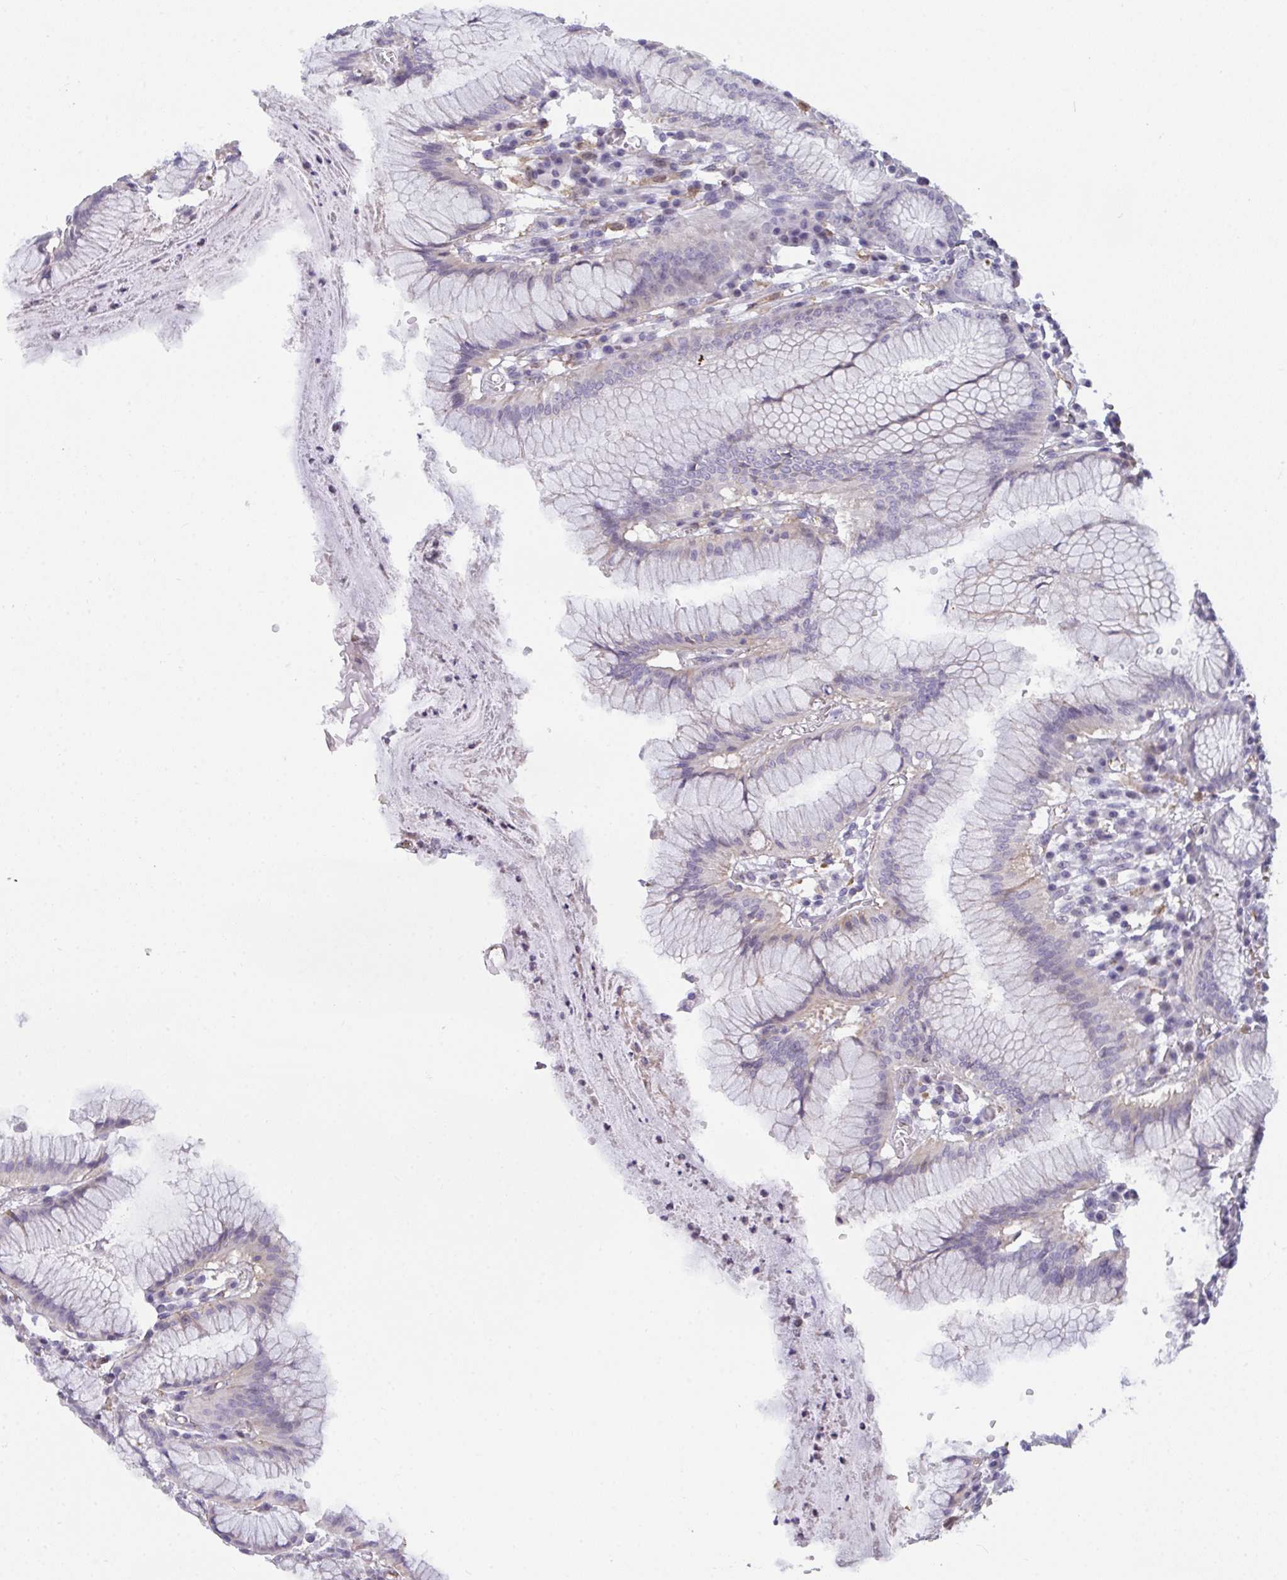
{"staining": {"intensity": "negative", "quantity": "none", "location": "none"}, "tissue": "stomach", "cell_type": "Glandular cells", "image_type": "normal", "snomed": [{"axis": "morphology", "description": "Normal tissue, NOS"}, {"axis": "topography", "description": "Stomach"}], "caption": "DAB (3,3'-diaminobenzidine) immunohistochemical staining of unremarkable stomach shows no significant staining in glandular cells. (Brightfield microscopy of DAB IHC at high magnification).", "gene": "SEMA6B", "patient": {"sex": "male", "age": 55}}